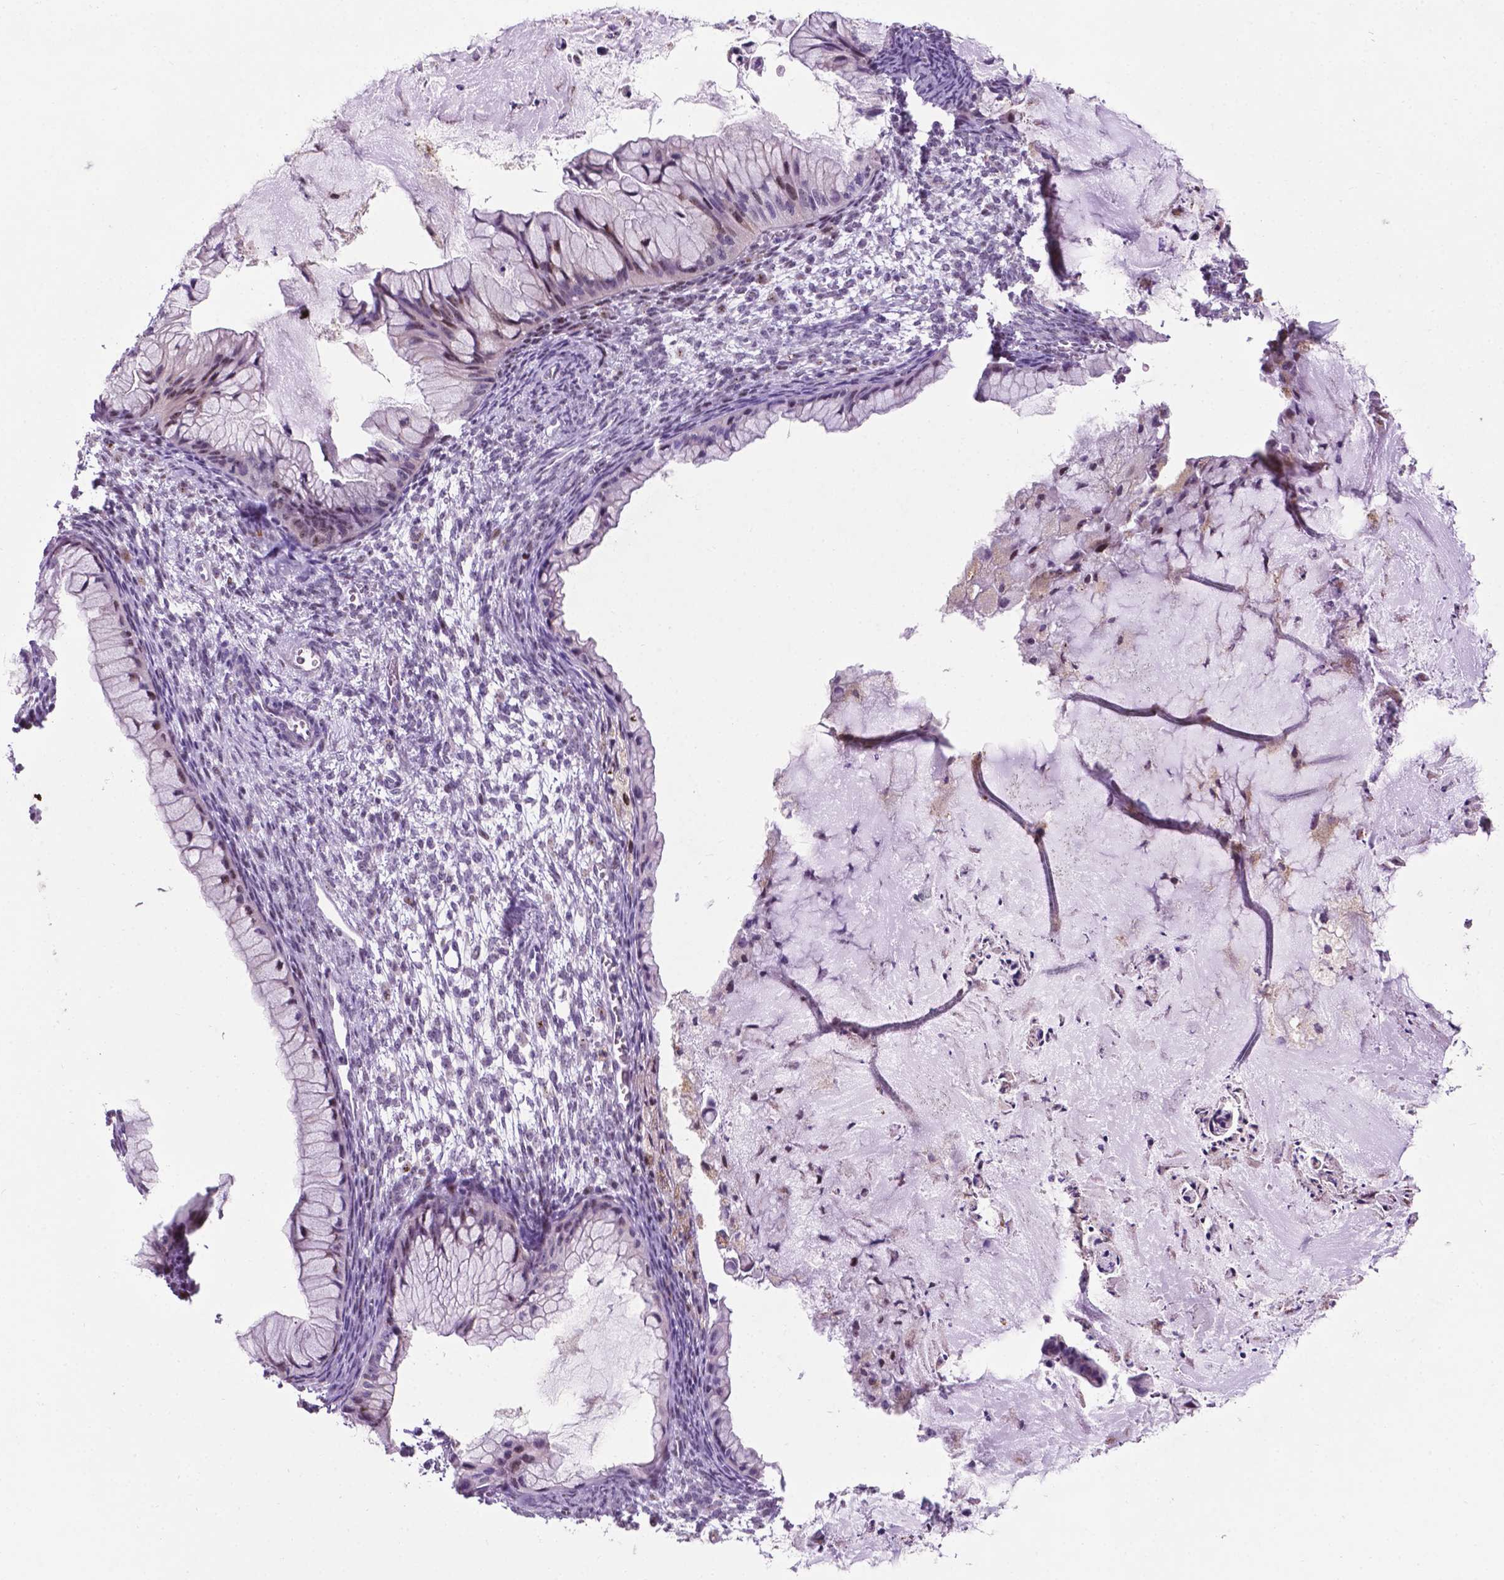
{"staining": {"intensity": "negative", "quantity": "none", "location": "none"}, "tissue": "ovarian cancer", "cell_type": "Tumor cells", "image_type": "cancer", "snomed": [{"axis": "morphology", "description": "Cystadenocarcinoma, mucinous, NOS"}, {"axis": "topography", "description": "Ovary"}], "caption": "The image reveals no staining of tumor cells in ovarian cancer. Brightfield microscopy of IHC stained with DAB (brown) and hematoxylin (blue), captured at high magnification.", "gene": "SMAD3", "patient": {"sex": "female", "age": 72}}